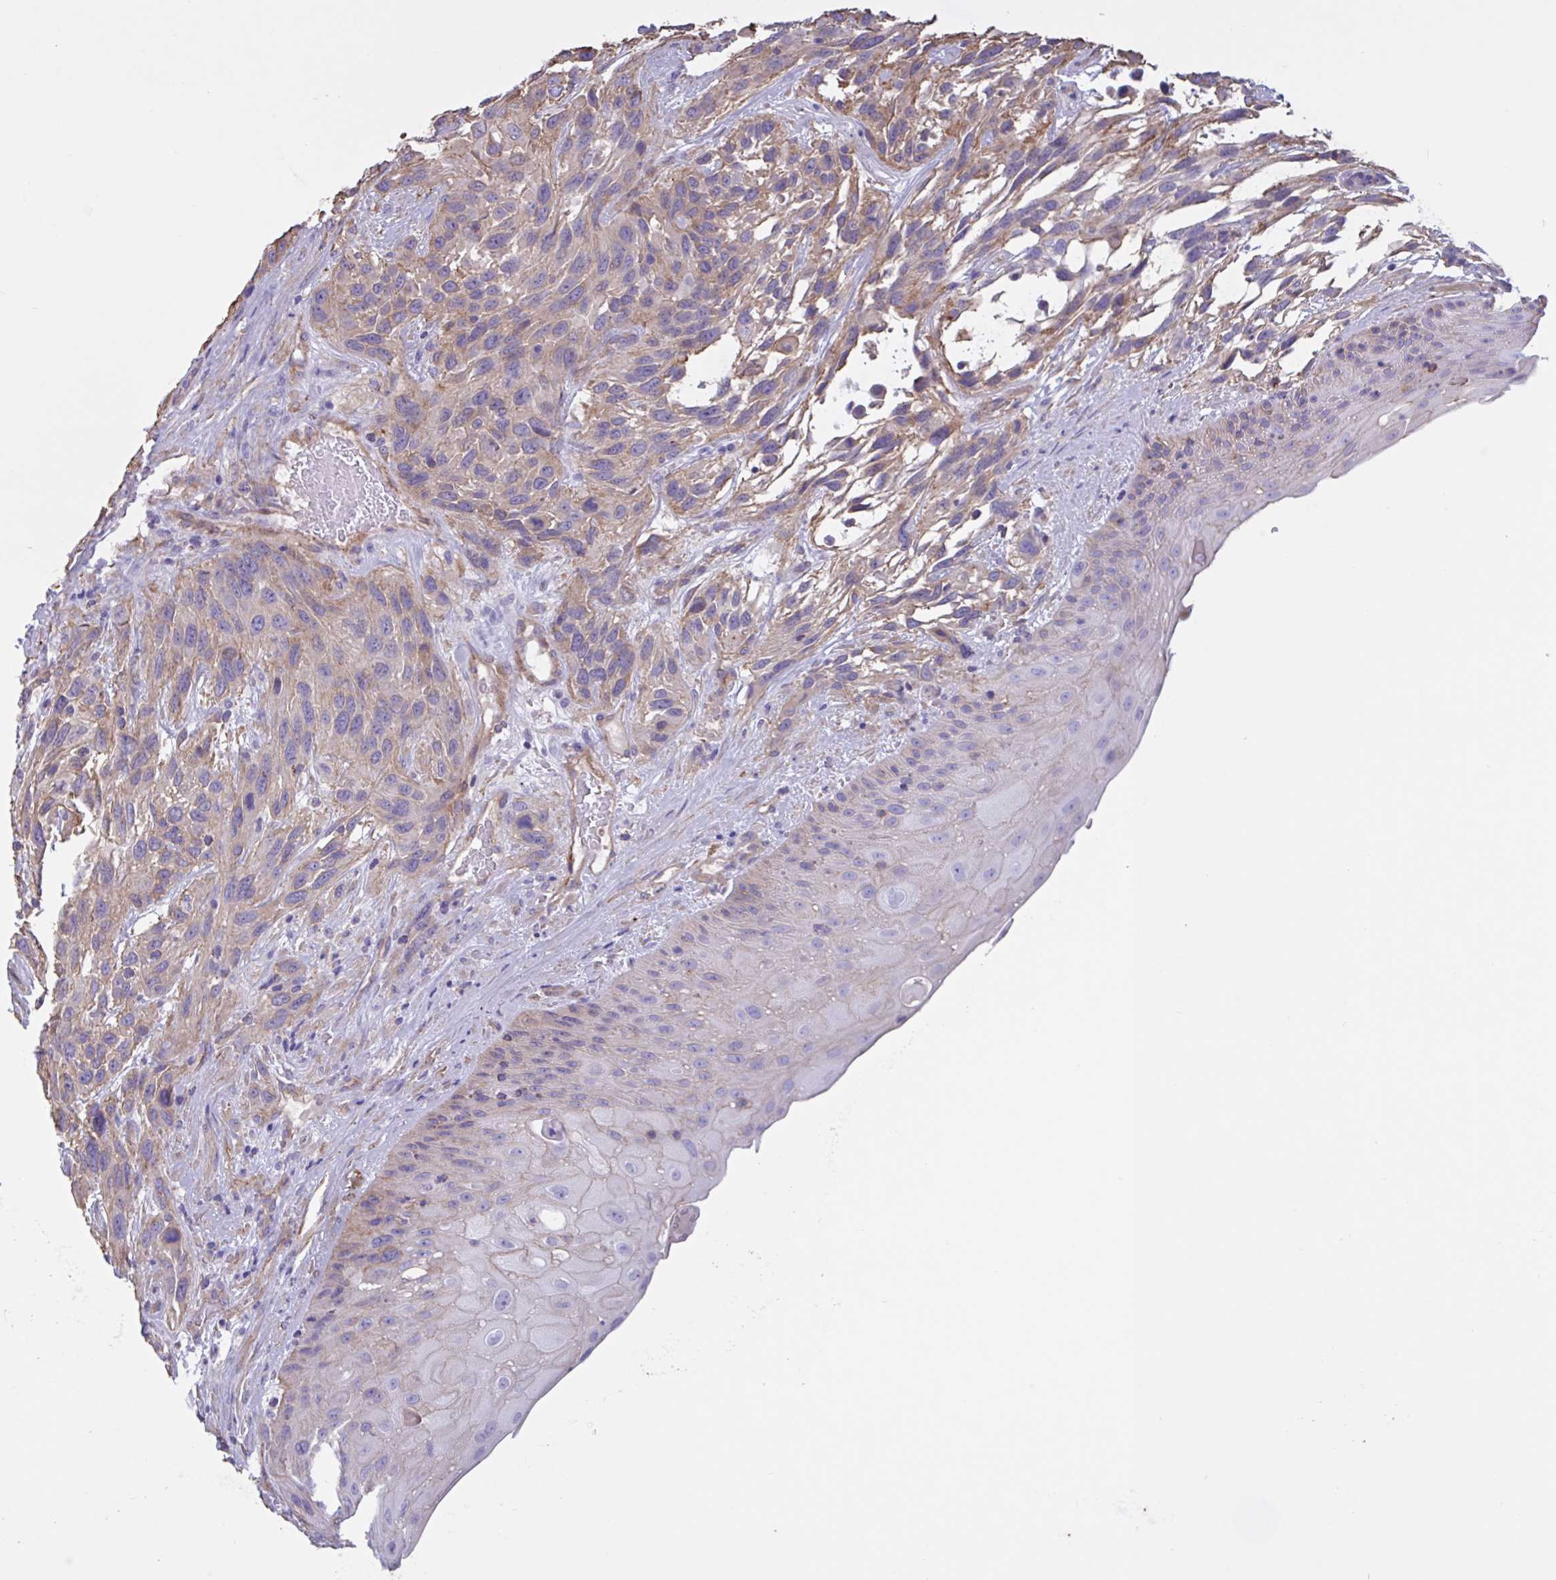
{"staining": {"intensity": "moderate", "quantity": "25%-75%", "location": "cytoplasmic/membranous"}, "tissue": "urothelial cancer", "cell_type": "Tumor cells", "image_type": "cancer", "snomed": [{"axis": "morphology", "description": "Urothelial carcinoma, High grade"}, {"axis": "topography", "description": "Urinary bladder"}], "caption": "Urothelial cancer was stained to show a protein in brown. There is medium levels of moderate cytoplasmic/membranous positivity in about 25%-75% of tumor cells.", "gene": "SLC66A1", "patient": {"sex": "female", "age": 70}}